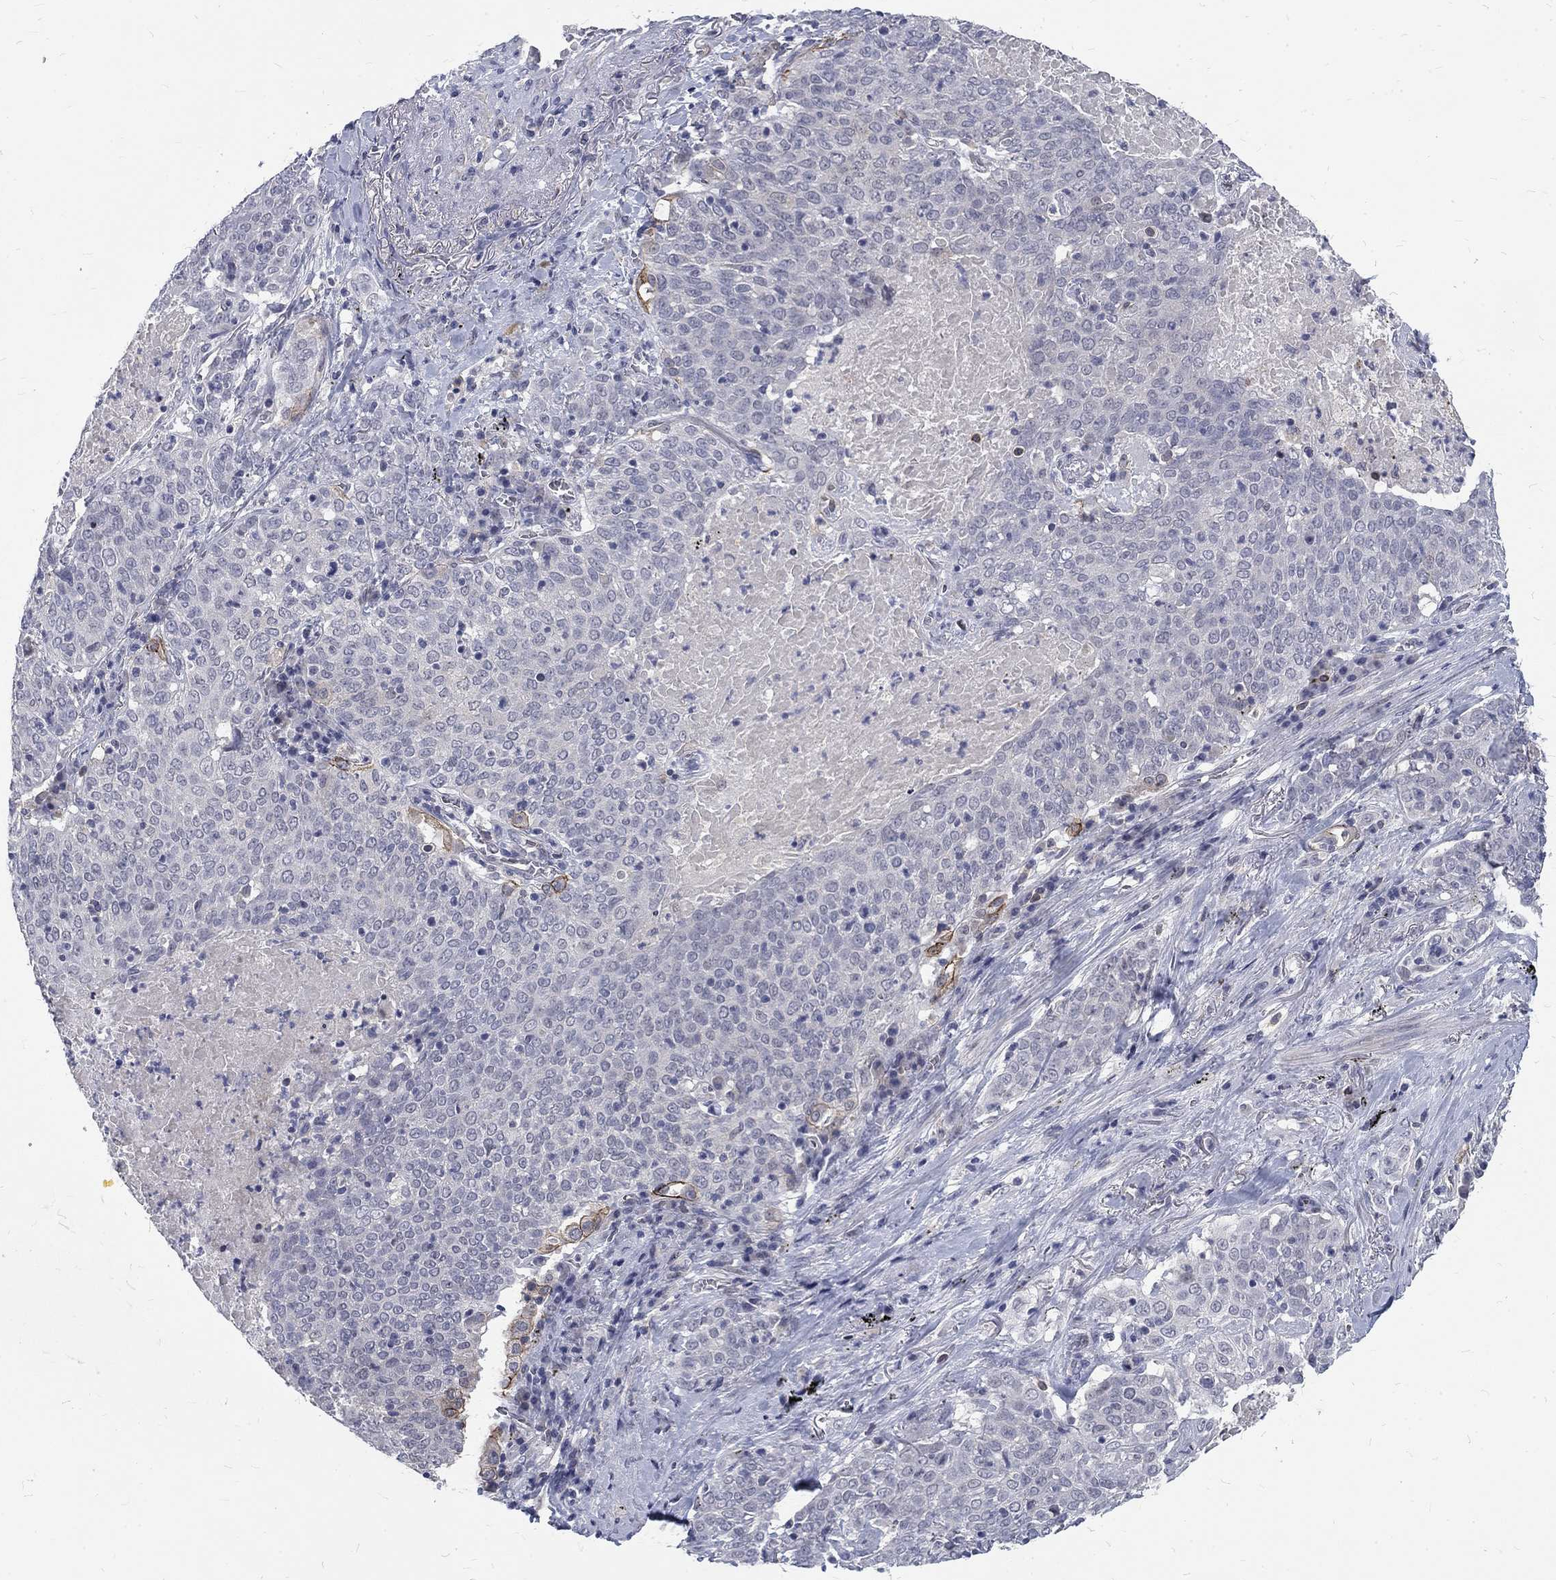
{"staining": {"intensity": "moderate", "quantity": "<25%", "location": "cytoplasmic/membranous"}, "tissue": "lung cancer", "cell_type": "Tumor cells", "image_type": "cancer", "snomed": [{"axis": "morphology", "description": "Squamous cell carcinoma, NOS"}, {"axis": "topography", "description": "Lung"}], "caption": "There is low levels of moderate cytoplasmic/membranous staining in tumor cells of lung cancer, as demonstrated by immunohistochemical staining (brown color).", "gene": "PHKA1", "patient": {"sex": "male", "age": 82}}